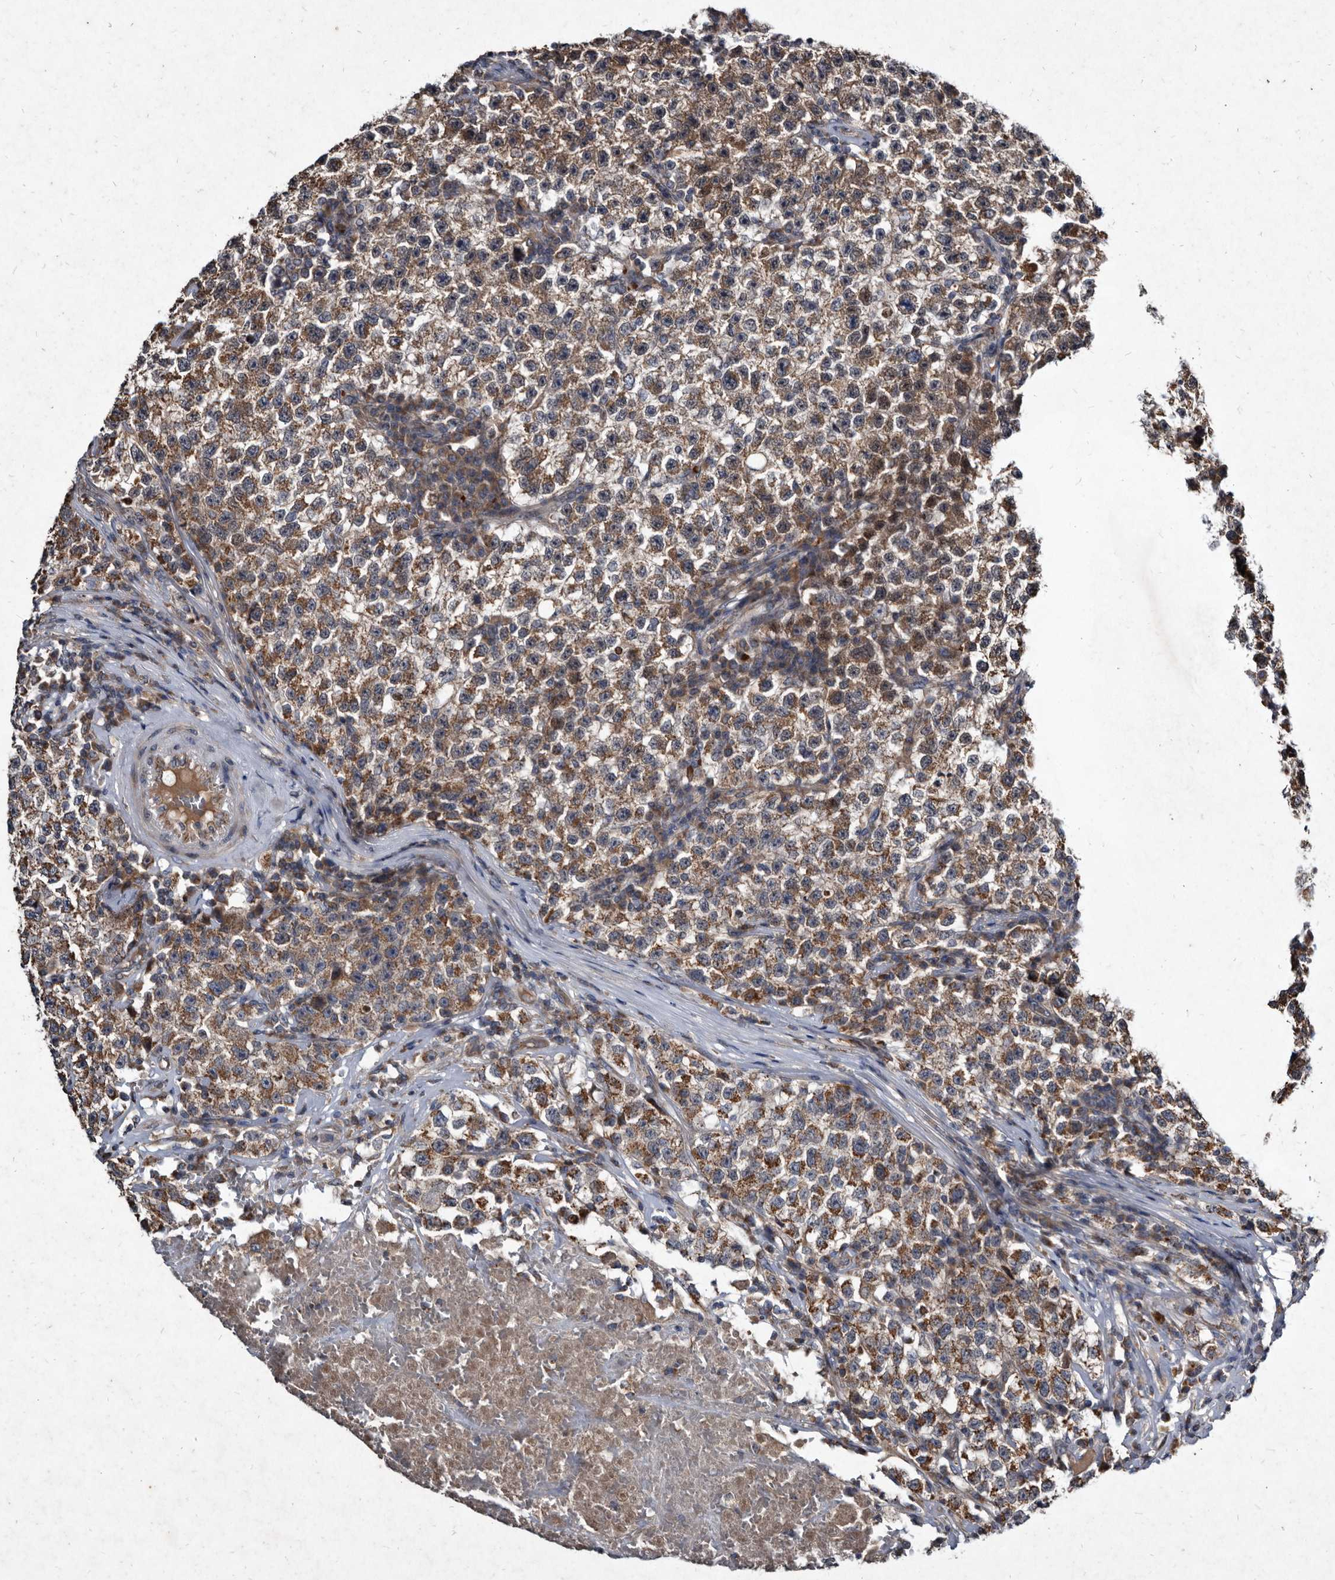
{"staining": {"intensity": "moderate", "quantity": ">75%", "location": "cytoplasmic/membranous"}, "tissue": "testis cancer", "cell_type": "Tumor cells", "image_type": "cancer", "snomed": [{"axis": "morphology", "description": "Seminoma, NOS"}, {"axis": "topography", "description": "Testis"}], "caption": "Approximately >75% of tumor cells in seminoma (testis) reveal moderate cytoplasmic/membranous protein staining as visualized by brown immunohistochemical staining.", "gene": "YPEL3", "patient": {"sex": "male", "age": 22}}